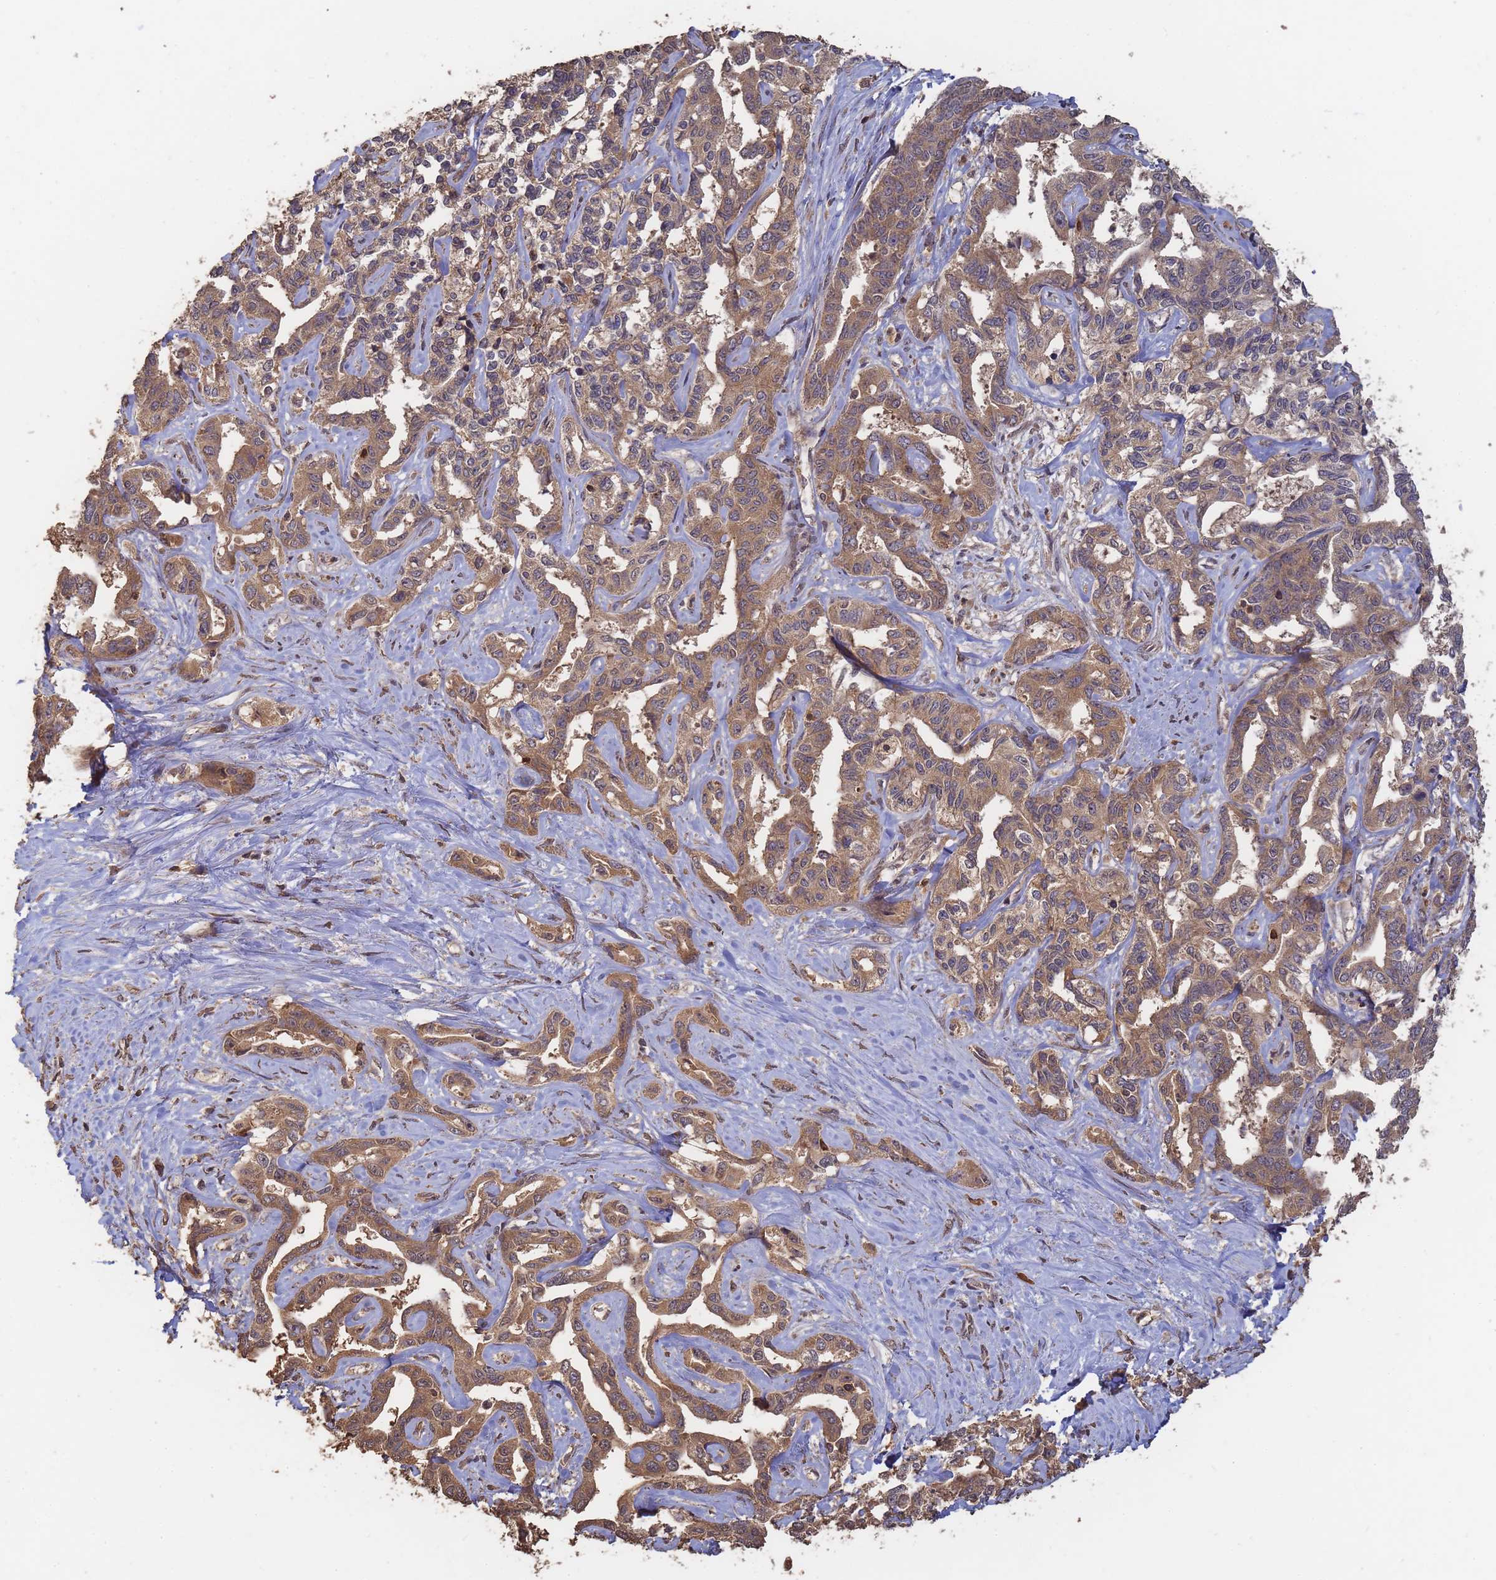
{"staining": {"intensity": "moderate", "quantity": ">75%", "location": "cytoplasmic/membranous"}, "tissue": "liver cancer", "cell_type": "Tumor cells", "image_type": "cancer", "snomed": [{"axis": "morphology", "description": "Cholangiocarcinoma"}, {"axis": "topography", "description": "Liver"}], "caption": "Immunohistochemical staining of human liver cholangiocarcinoma demonstrates medium levels of moderate cytoplasmic/membranous staining in about >75% of tumor cells. (IHC, brightfield microscopy, high magnification).", "gene": "ALKBH1", "patient": {"sex": "male", "age": 59}}